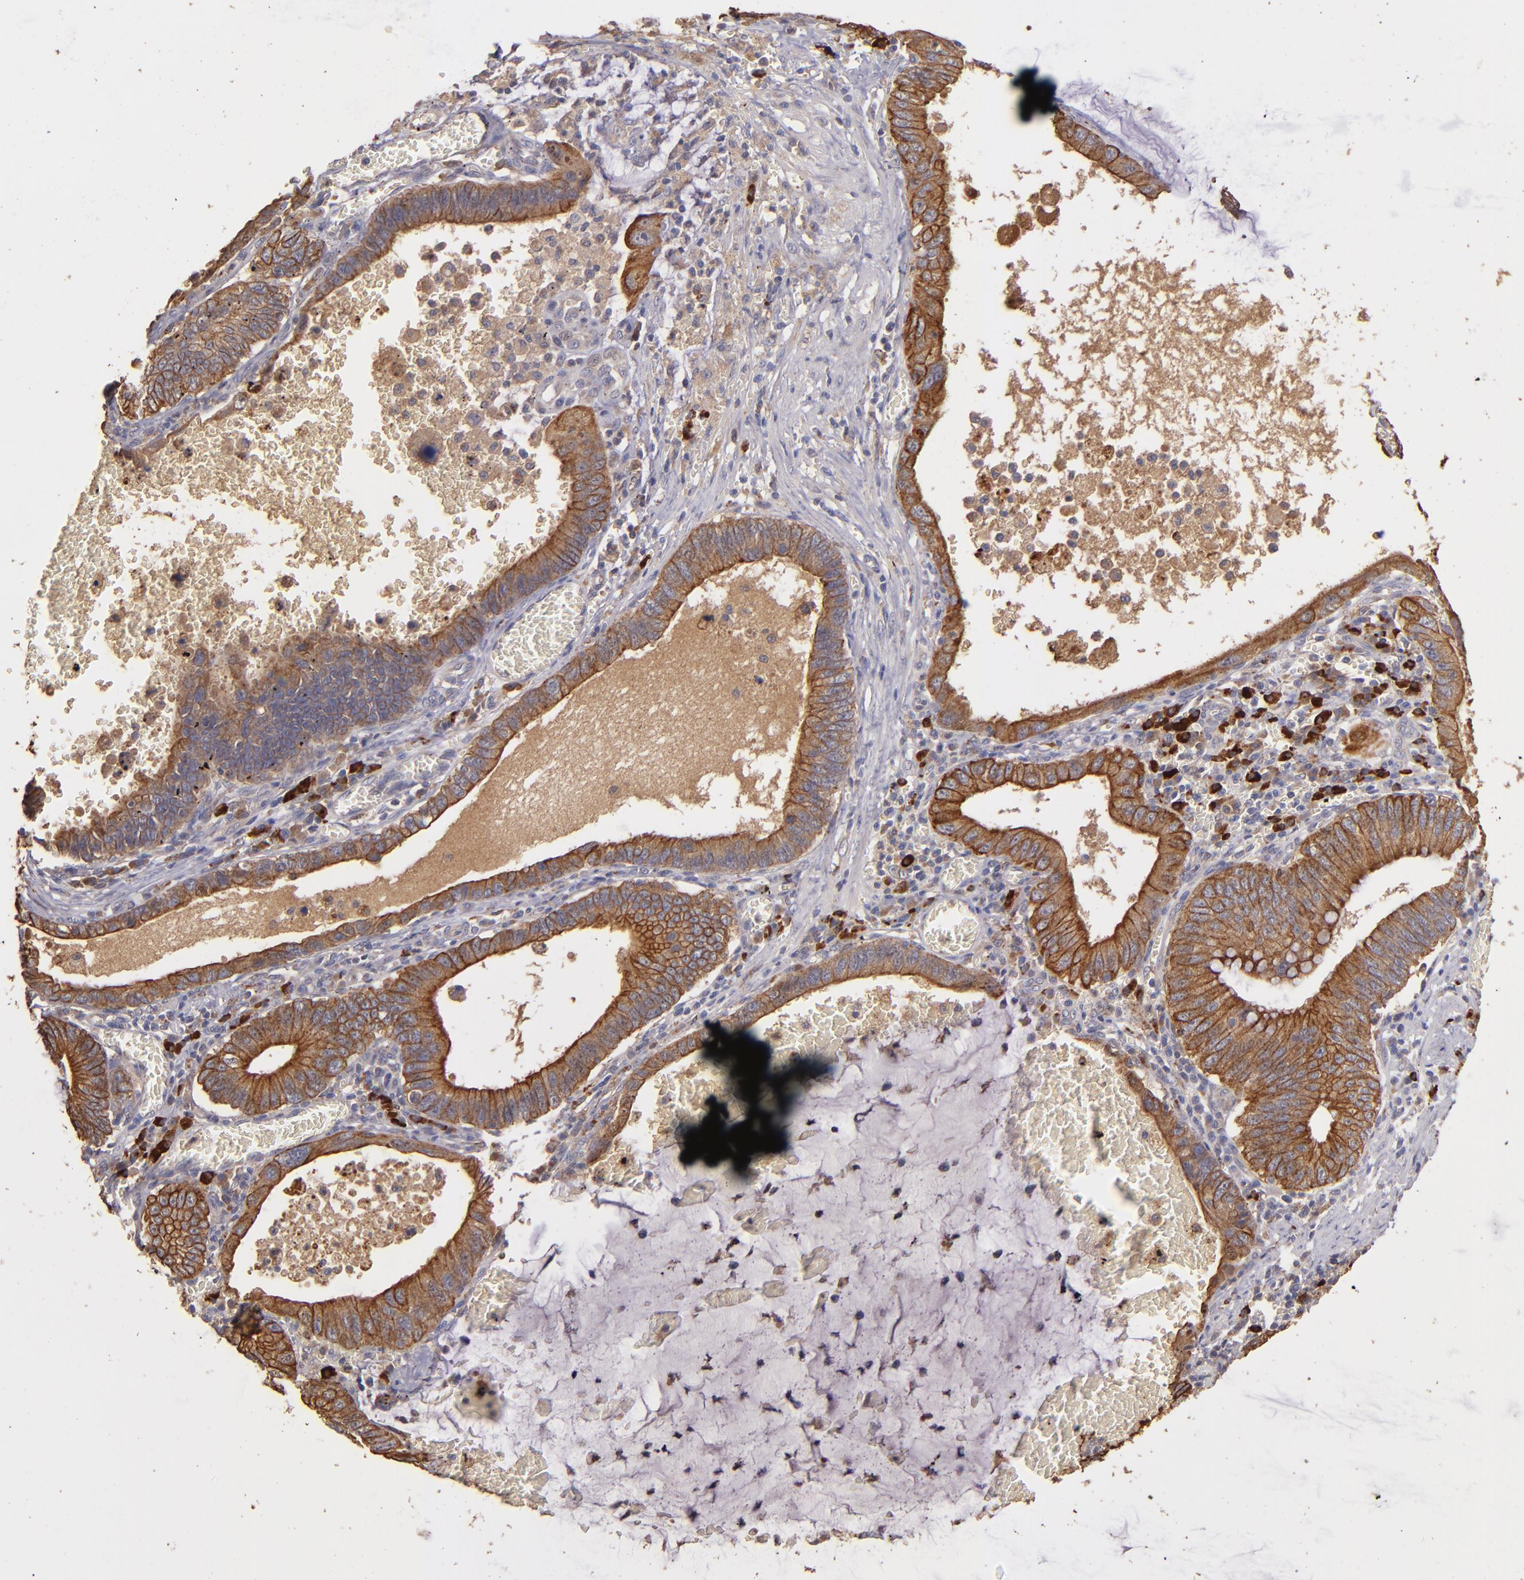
{"staining": {"intensity": "moderate", "quantity": ">75%", "location": "cytoplasmic/membranous"}, "tissue": "stomach cancer", "cell_type": "Tumor cells", "image_type": "cancer", "snomed": [{"axis": "morphology", "description": "Adenocarcinoma, NOS"}, {"axis": "topography", "description": "Stomach"}, {"axis": "topography", "description": "Gastric cardia"}], "caption": "About >75% of tumor cells in human stomach cancer display moderate cytoplasmic/membranous protein positivity as visualized by brown immunohistochemical staining.", "gene": "SRRD", "patient": {"sex": "male", "age": 59}}